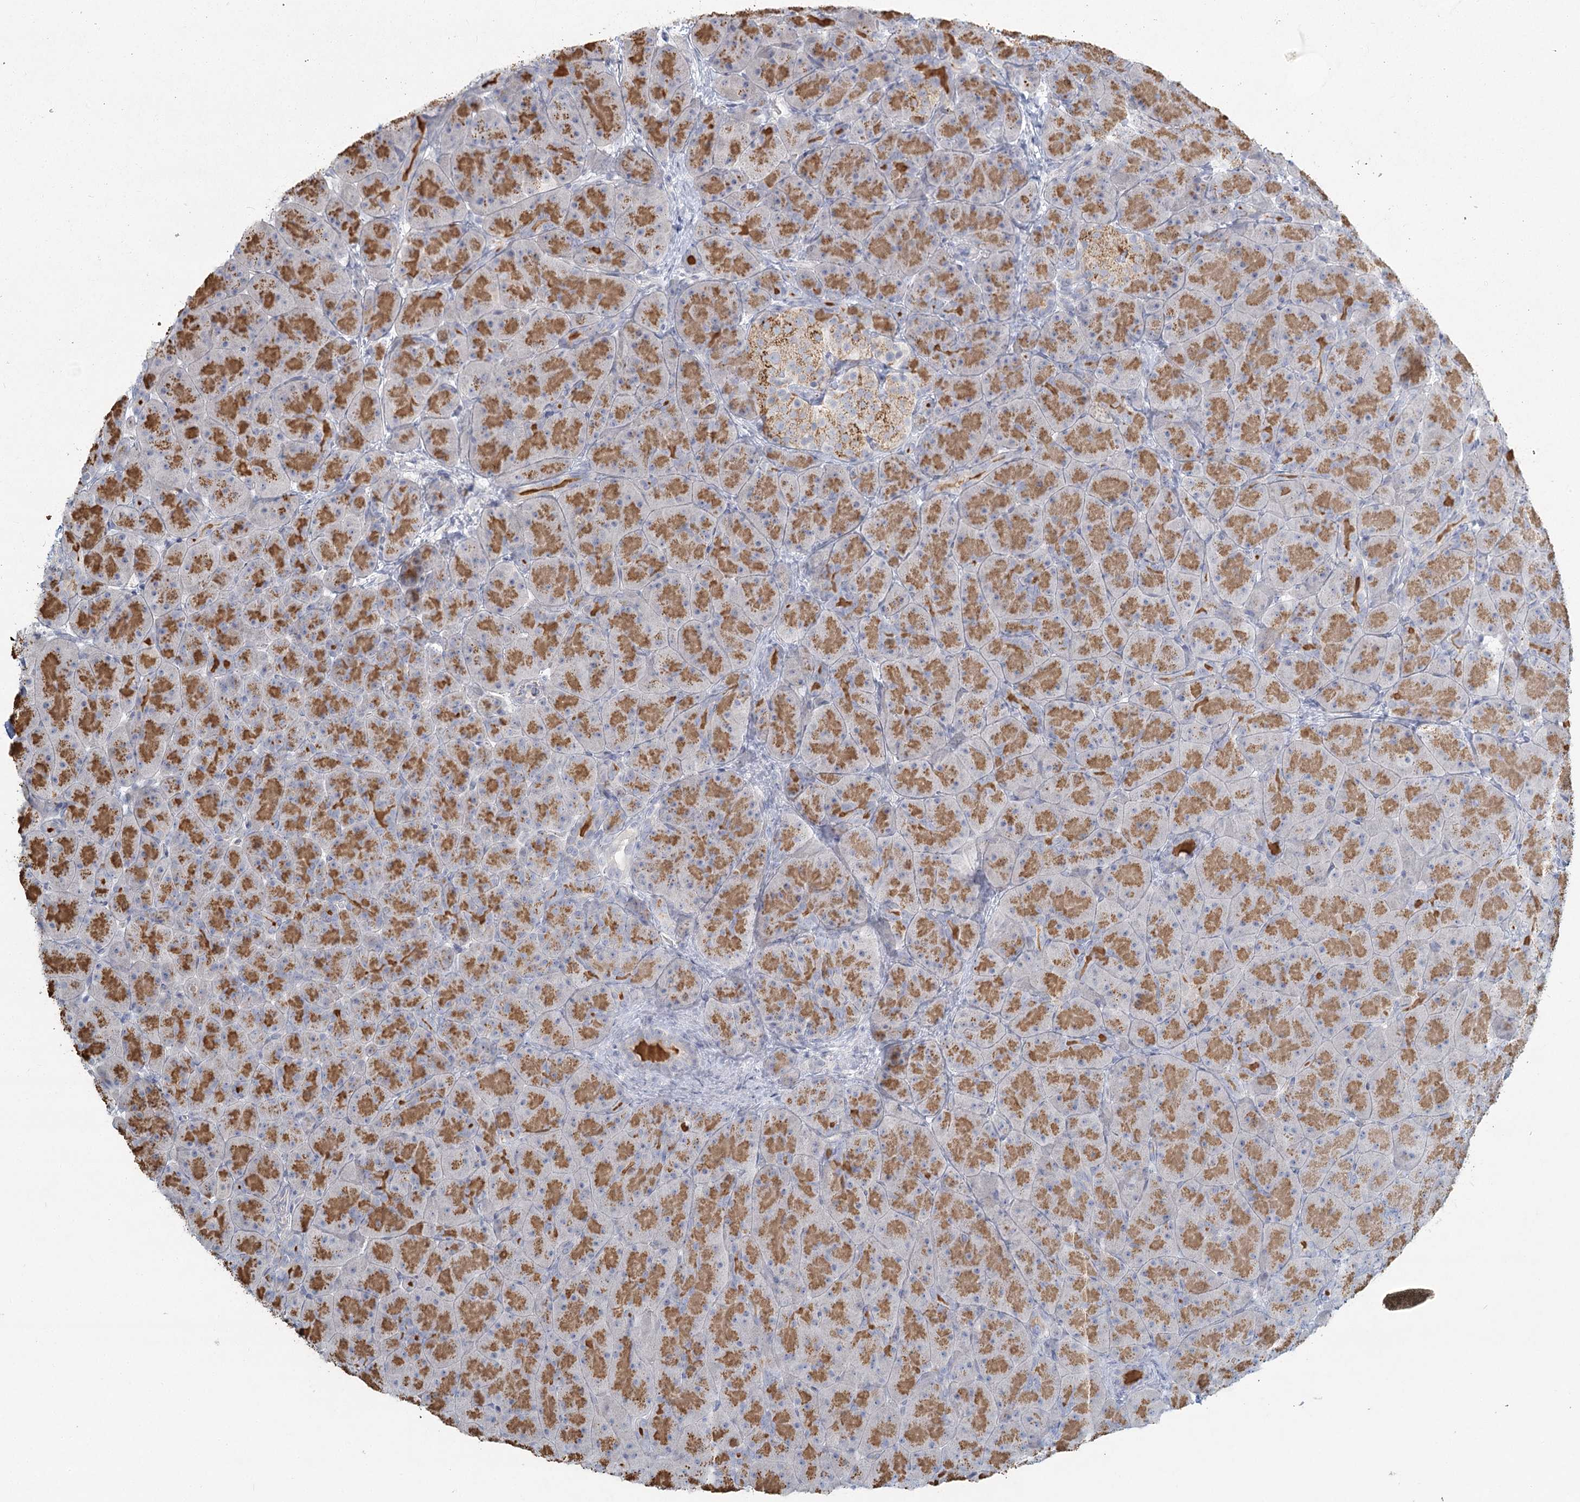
{"staining": {"intensity": "moderate", "quantity": ">75%", "location": "cytoplasmic/membranous"}, "tissue": "pancreas", "cell_type": "Exocrine glandular cells", "image_type": "normal", "snomed": [{"axis": "morphology", "description": "Normal tissue, NOS"}, {"axis": "topography", "description": "Pancreas"}], "caption": "A medium amount of moderate cytoplasmic/membranous staining is present in approximately >75% of exocrine glandular cells in unremarkable pancreas.", "gene": "LRP2BP", "patient": {"sex": "male", "age": 66}}